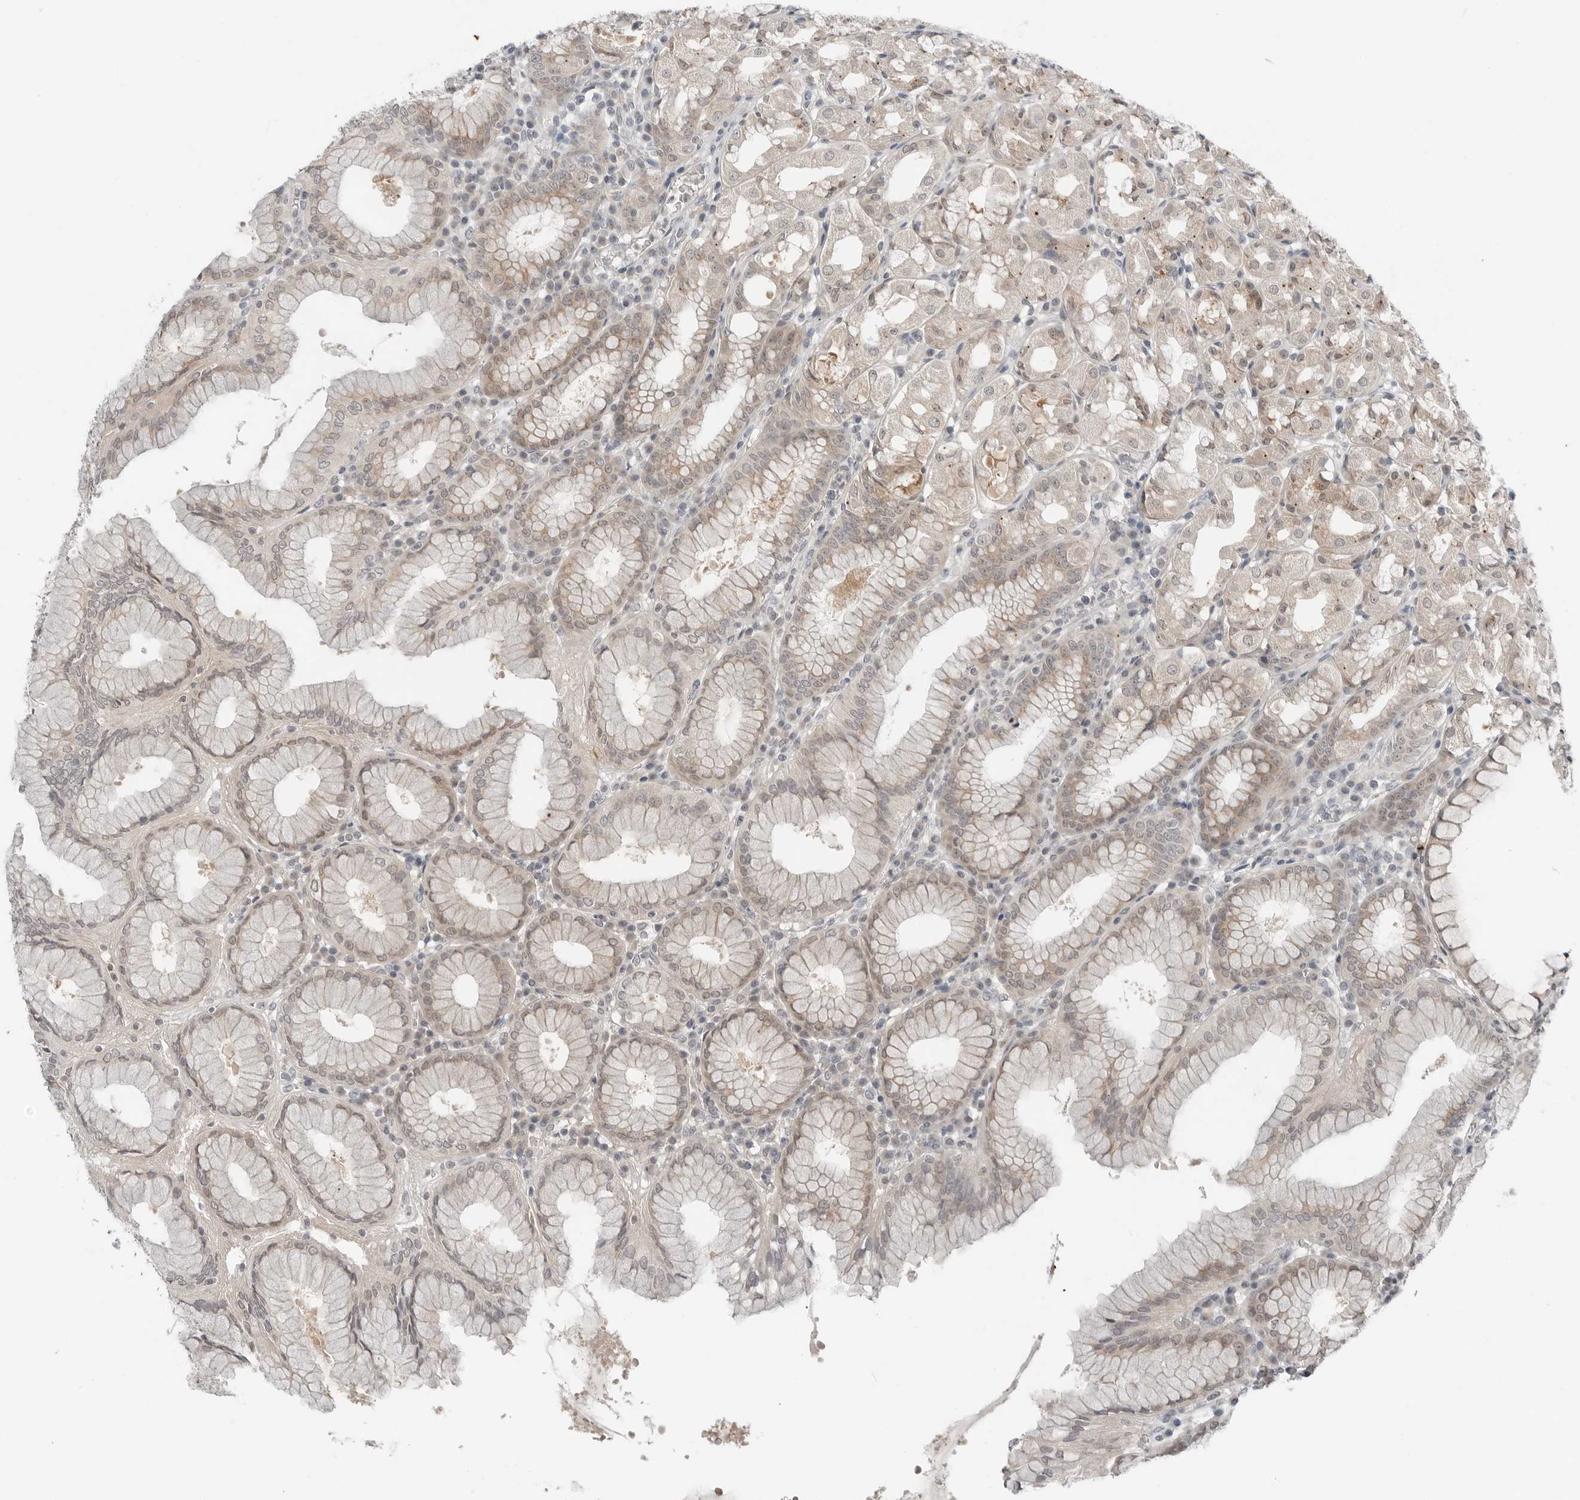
{"staining": {"intensity": "weak", "quantity": "25%-75%", "location": "cytoplasmic/membranous,nuclear"}, "tissue": "stomach", "cell_type": "Glandular cells", "image_type": "normal", "snomed": [{"axis": "morphology", "description": "Normal tissue, NOS"}, {"axis": "topography", "description": "Stomach"}, {"axis": "topography", "description": "Stomach, lower"}], "caption": "Immunohistochemical staining of unremarkable human stomach shows 25%-75% levels of weak cytoplasmic/membranous,nuclear protein staining in approximately 25%-75% of glandular cells.", "gene": "FCRLB", "patient": {"sex": "female", "age": 56}}